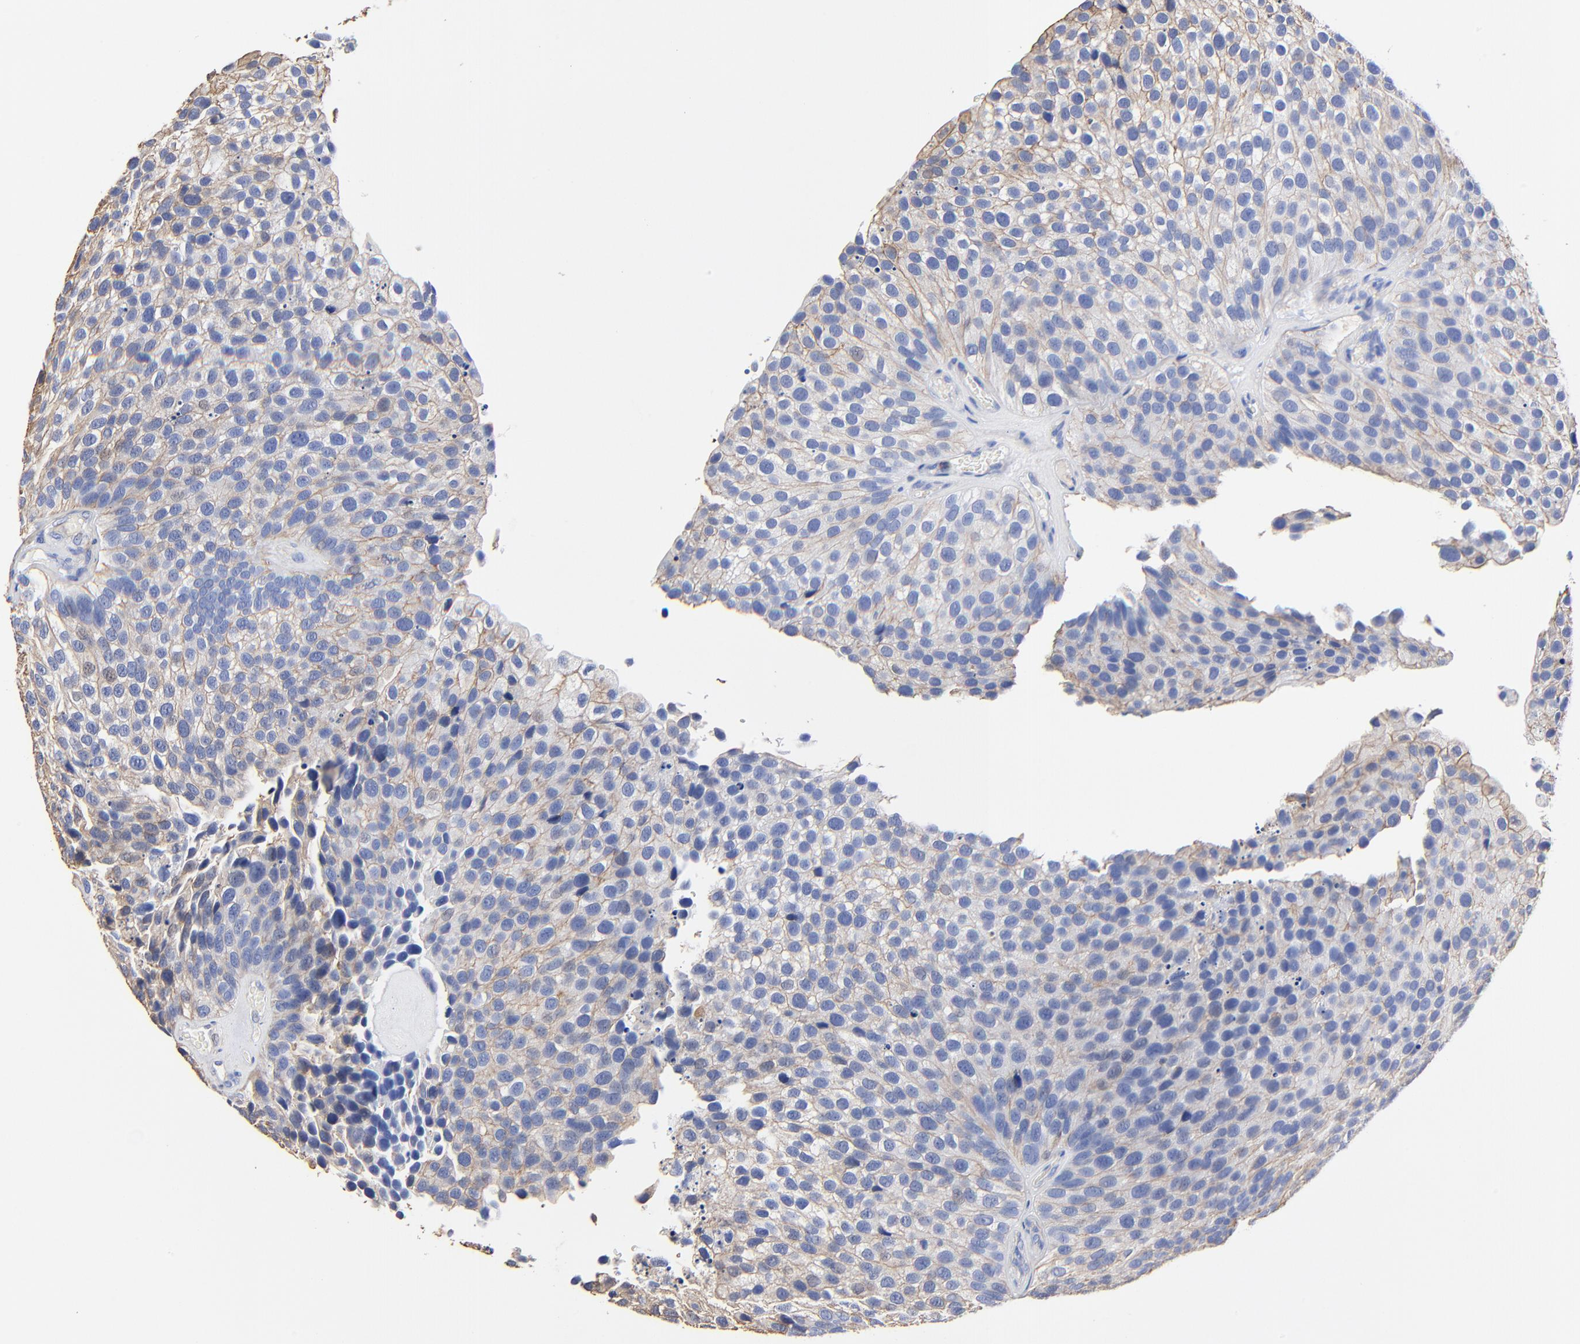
{"staining": {"intensity": "negative", "quantity": "none", "location": "none"}, "tissue": "urothelial cancer", "cell_type": "Tumor cells", "image_type": "cancer", "snomed": [{"axis": "morphology", "description": "Urothelial carcinoma, High grade"}, {"axis": "topography", "description": "Urinary bladder"}], "caption": "Human urothelial cancer stained for a protein using IHC shows no staining in tumor cells.", "gene": "TAGLN2", "patient": {"sex": "male", "age": 72}}